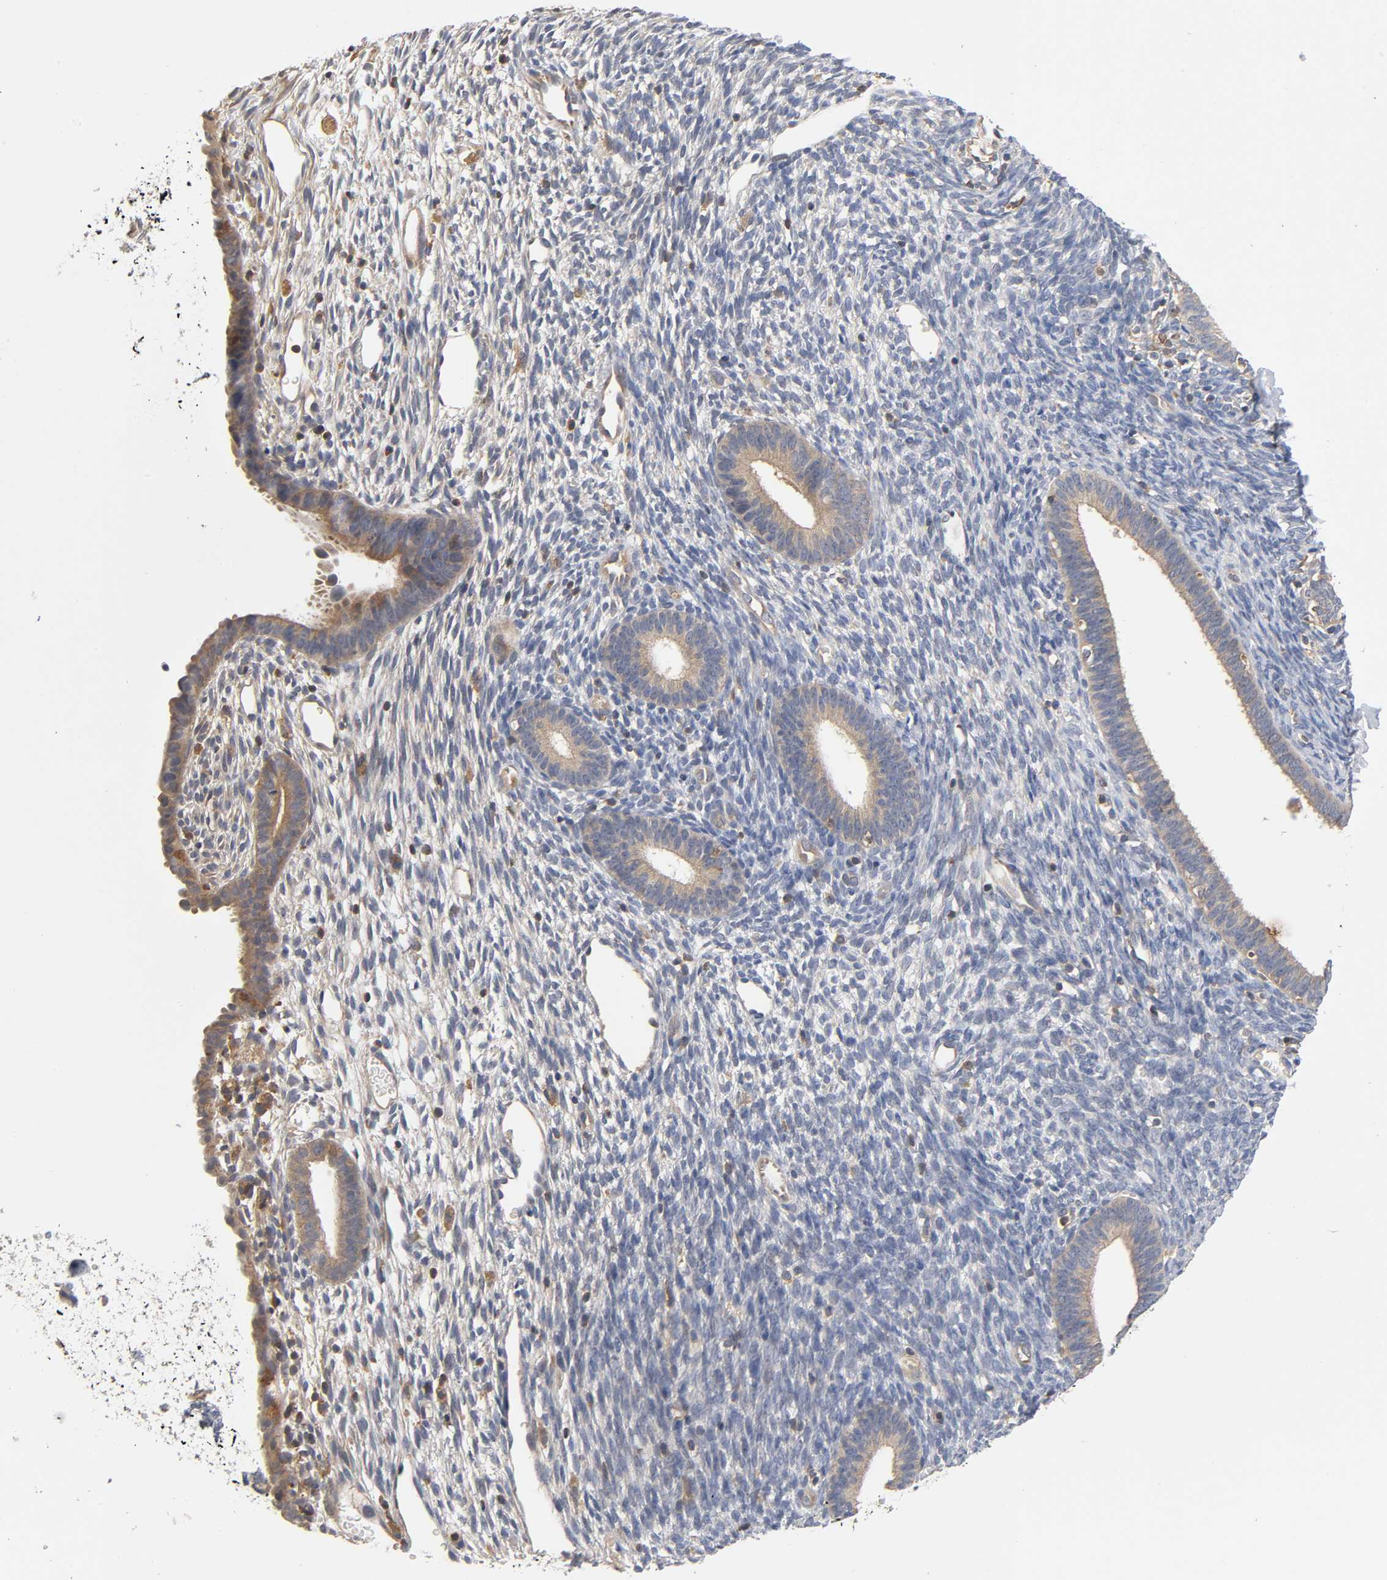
{"staining": {"intensity": "negative", "quantity": "none", "location": "none"}, "tissue": "endometrium", "cell_type": "Cells in endometrial stroma", "image_type": "normal", "snomed": [{"axis": "morphology", "description": "Normal tissue, NOS"}, {"axis": "topography", "description": "Endometrium"}], "caption": "Micrograph shows no protein staining in cells in endometrial stroma of unremarkable endometrium. (DAB (3,3'-diaminobenzidine) immunohistochemistry with hematoxylin counter stain).", "gene": "ACTR2", "patient": {"sex": "female", "age": 57}}